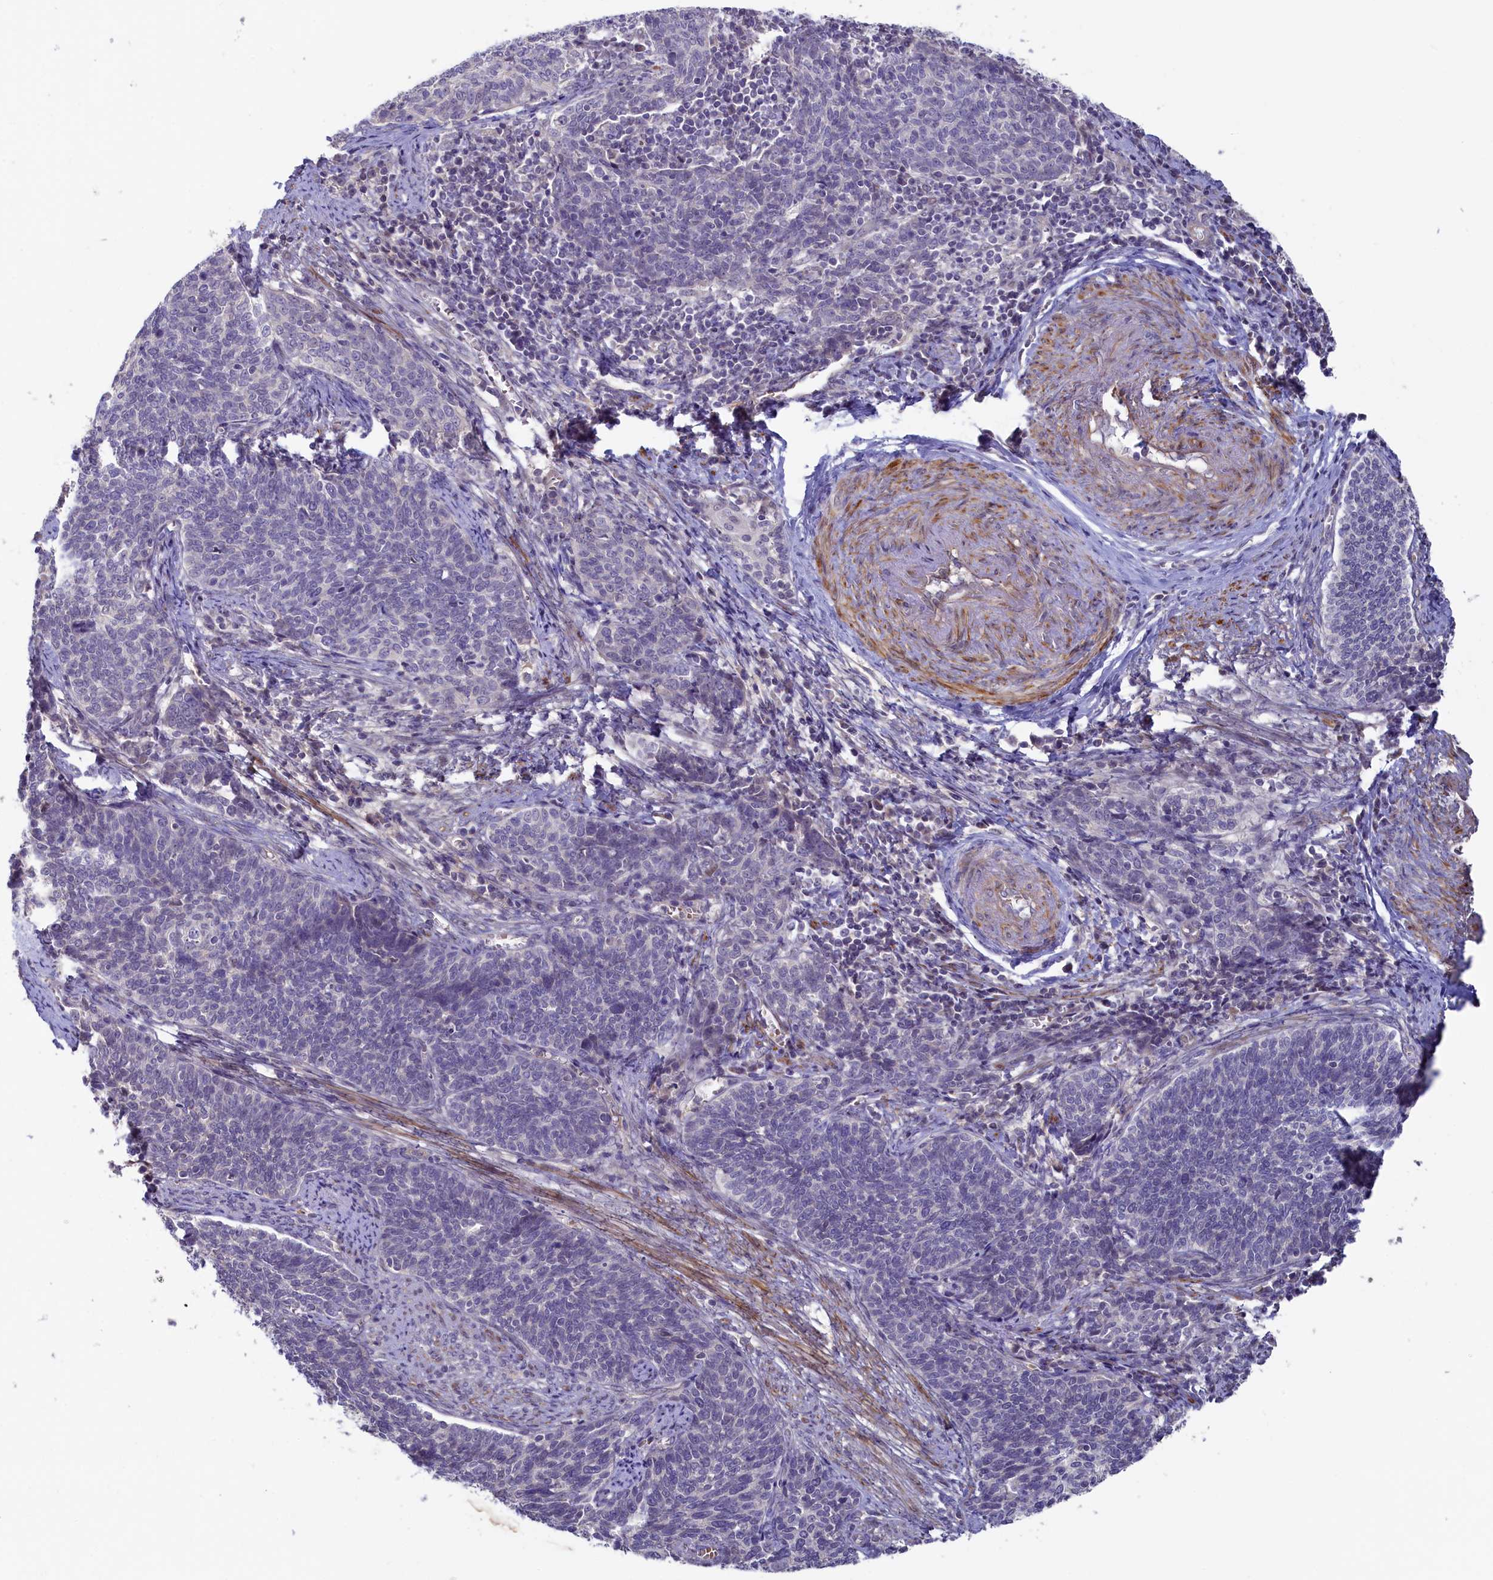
{"staining": {"intensity": "negative", "quantity": "none", "location": "none"}, "tissue": "cervical cancer", "cell_type": "Tumor cells", "image_type": "cancer", "snomed": [{"axis": "morphology", "description": "Squamous cell carcinoma, NOS"}, {"axis": "topography", "description": "Cervix"}], "caption": "Immunohistochemical staining of human squamous cell carcinoma (cervical) exhibits no significant expression in tumor cells.", "gene": "MYO16", "patient": {"sex": "female", "age": 39}}